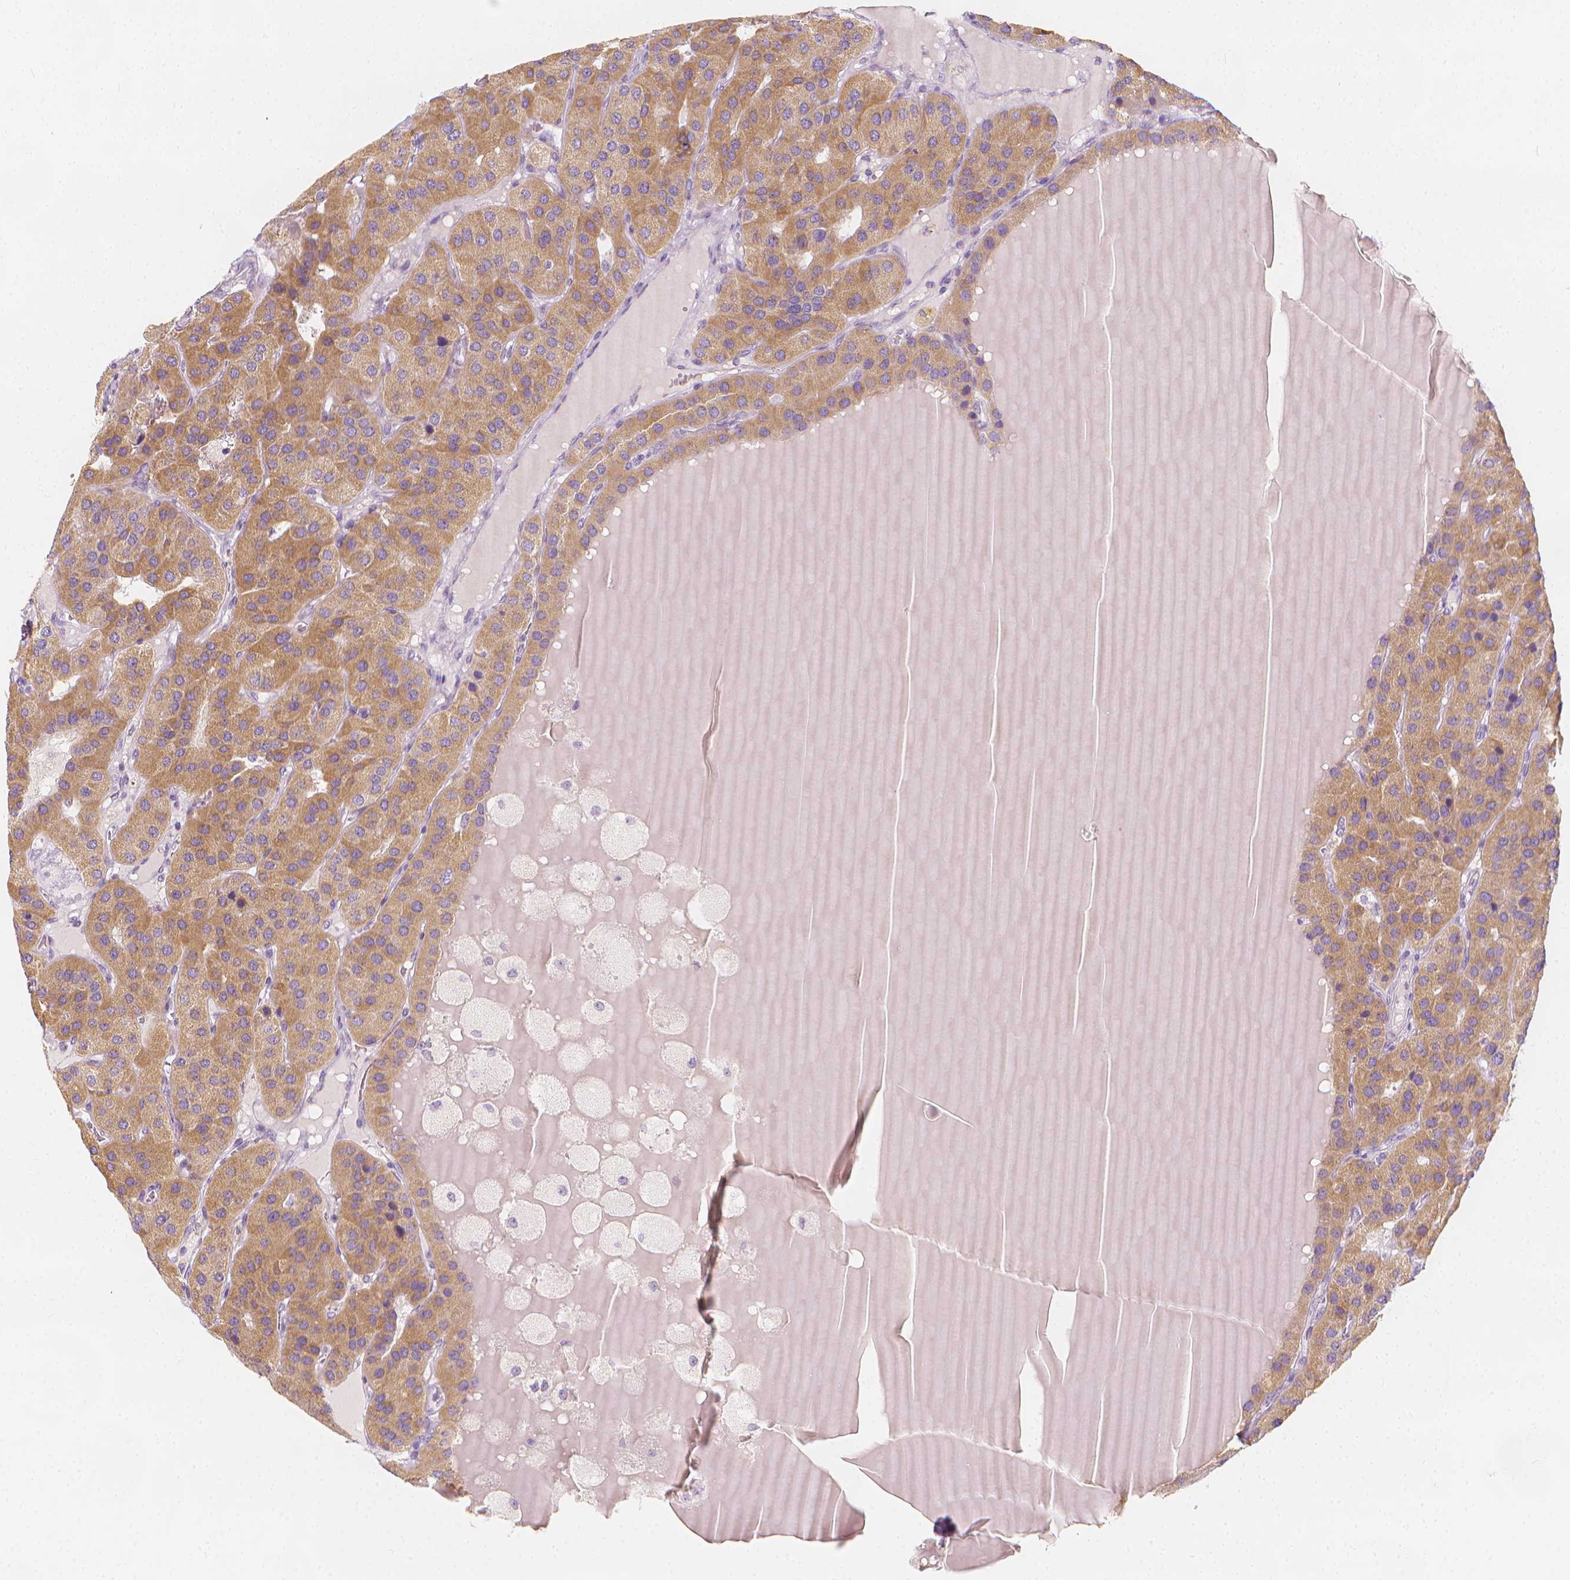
{"staining": {"intensity": "moderate", "quantity": ">75%", "location": "cytoplasmic/membranous"}, "tissue": "parathyroid gland", "cell_type": "Glandular cells", "image_type": "normal", "snomed": [{"axis": "morphology", "description": "Normal tissue, NOS"}, {"axis": "morphology", "description": "Adenoma, NOS"}, {"axis": "topography", "description": "Parathyroid gland"}], "caption": "A high-resolution image shows IHC staining of normal parathyroid gland, which demonstrates moderate cytoplasmic/membranous expression in approximately >75% of glandular cells. The protein of interest is stained brown, and the nuclei are stained in blue (DAB IHC with brightfield microscopy, high magnification).", "gene": "RBFOX1", "patient": {"sex": "female", "age": 86}}